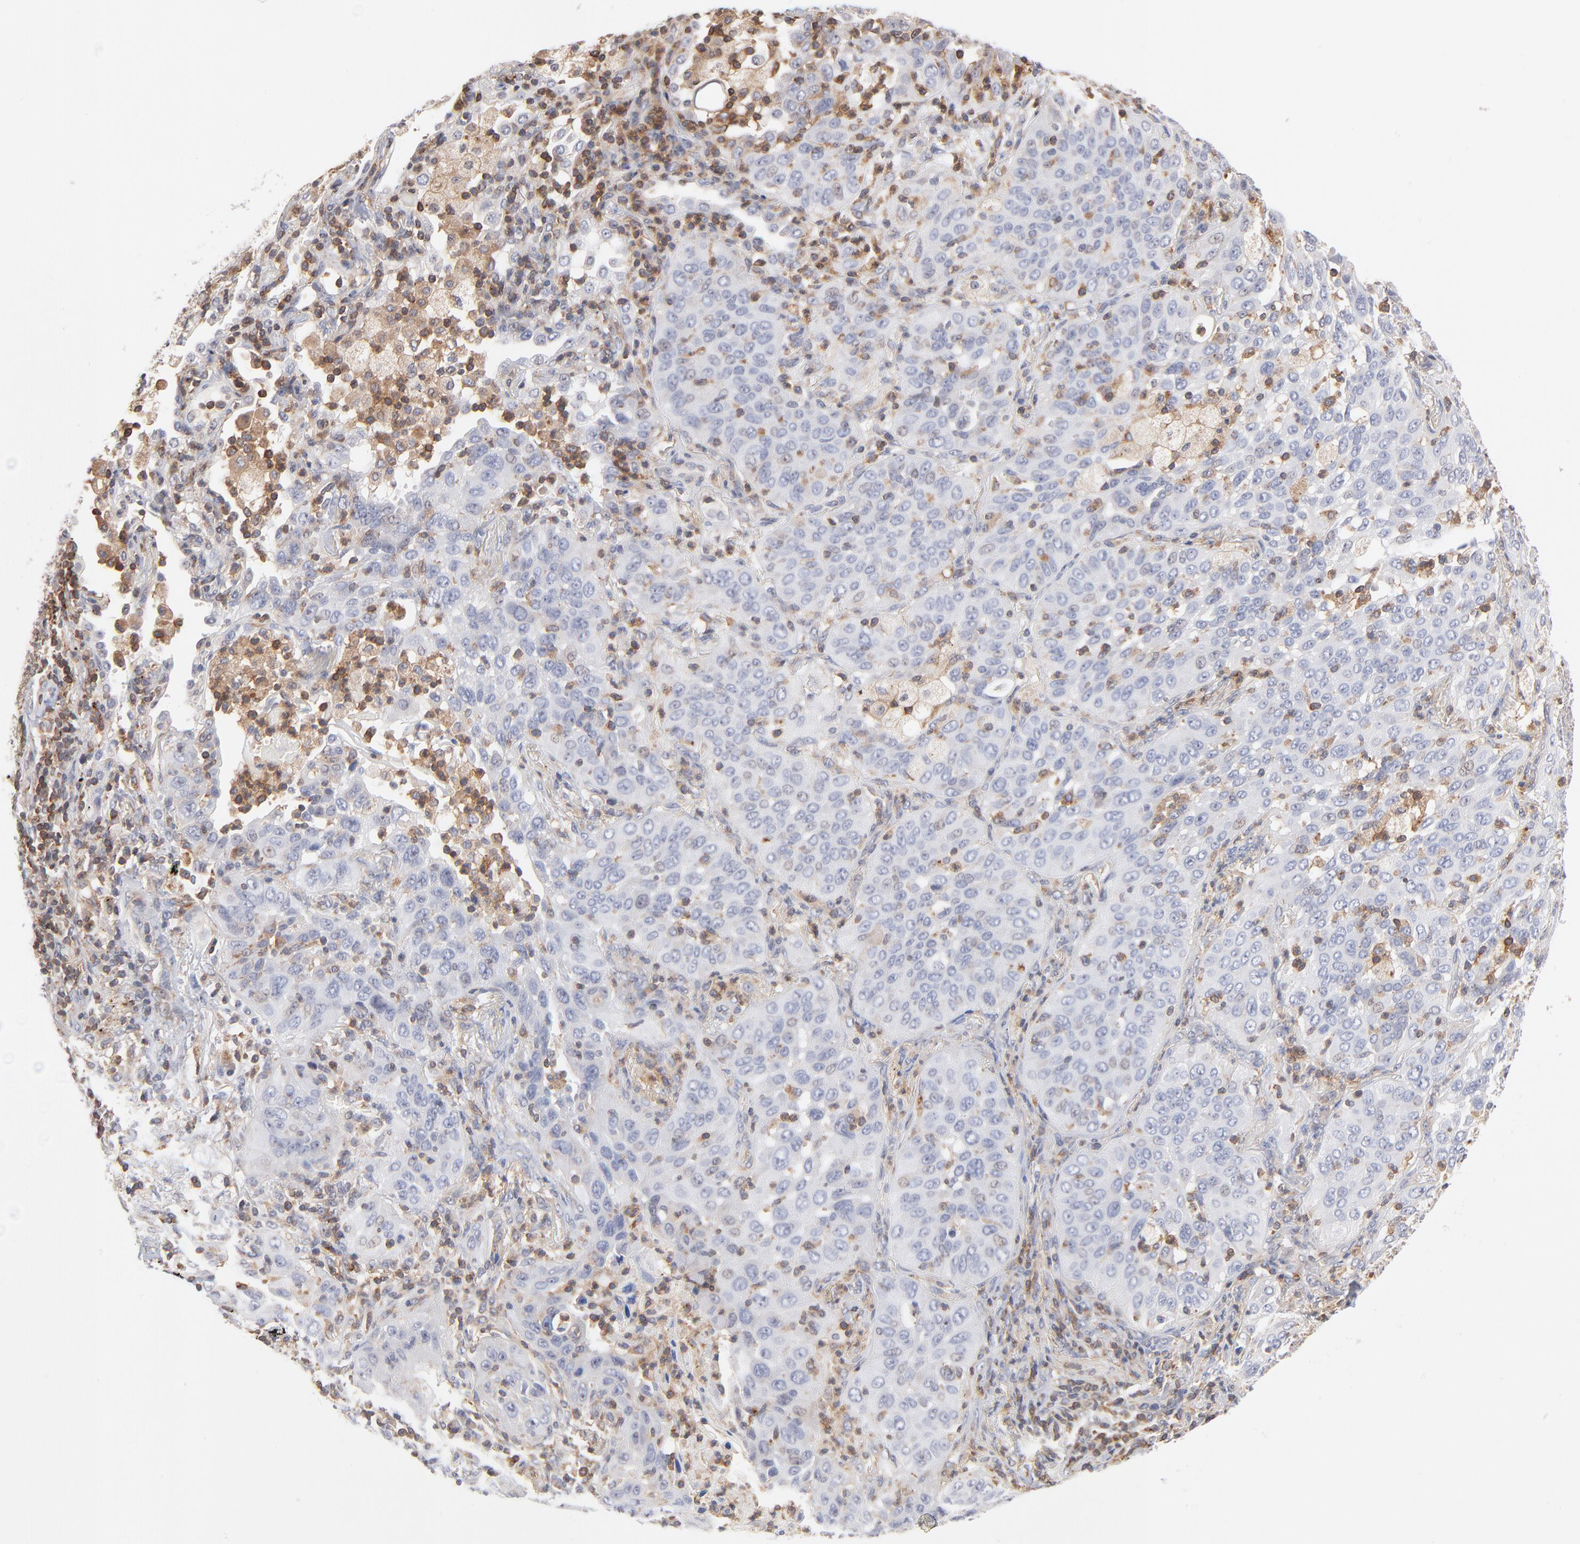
{"staining": {"intensity": "negative", "quantity": "none", "location": "none"}, "tissue": "lung cancer", "cell_type": "Tumor cells", "image_type": "cancer", "snomed": [{"axis": "morphology", "description": "Squamous cell carcinoma, NOS"}, {"axis": "topography", "description": "Lung"}], "caption": "DAB (3,3'-diaminobenzidine) immunohistochemical staining of squamous cell carcinoma (lung) demonstrates no significant expression in tumor cells. Brightfield microscopy of immunohistochemistry (IHC) stained with DAB (3,3'-diaminobenzidine) (brown) and hematoxylin (blue), captured at high magnification.", "gene": "WIPF1", "patient": {"sex": "female", "age": 67}}